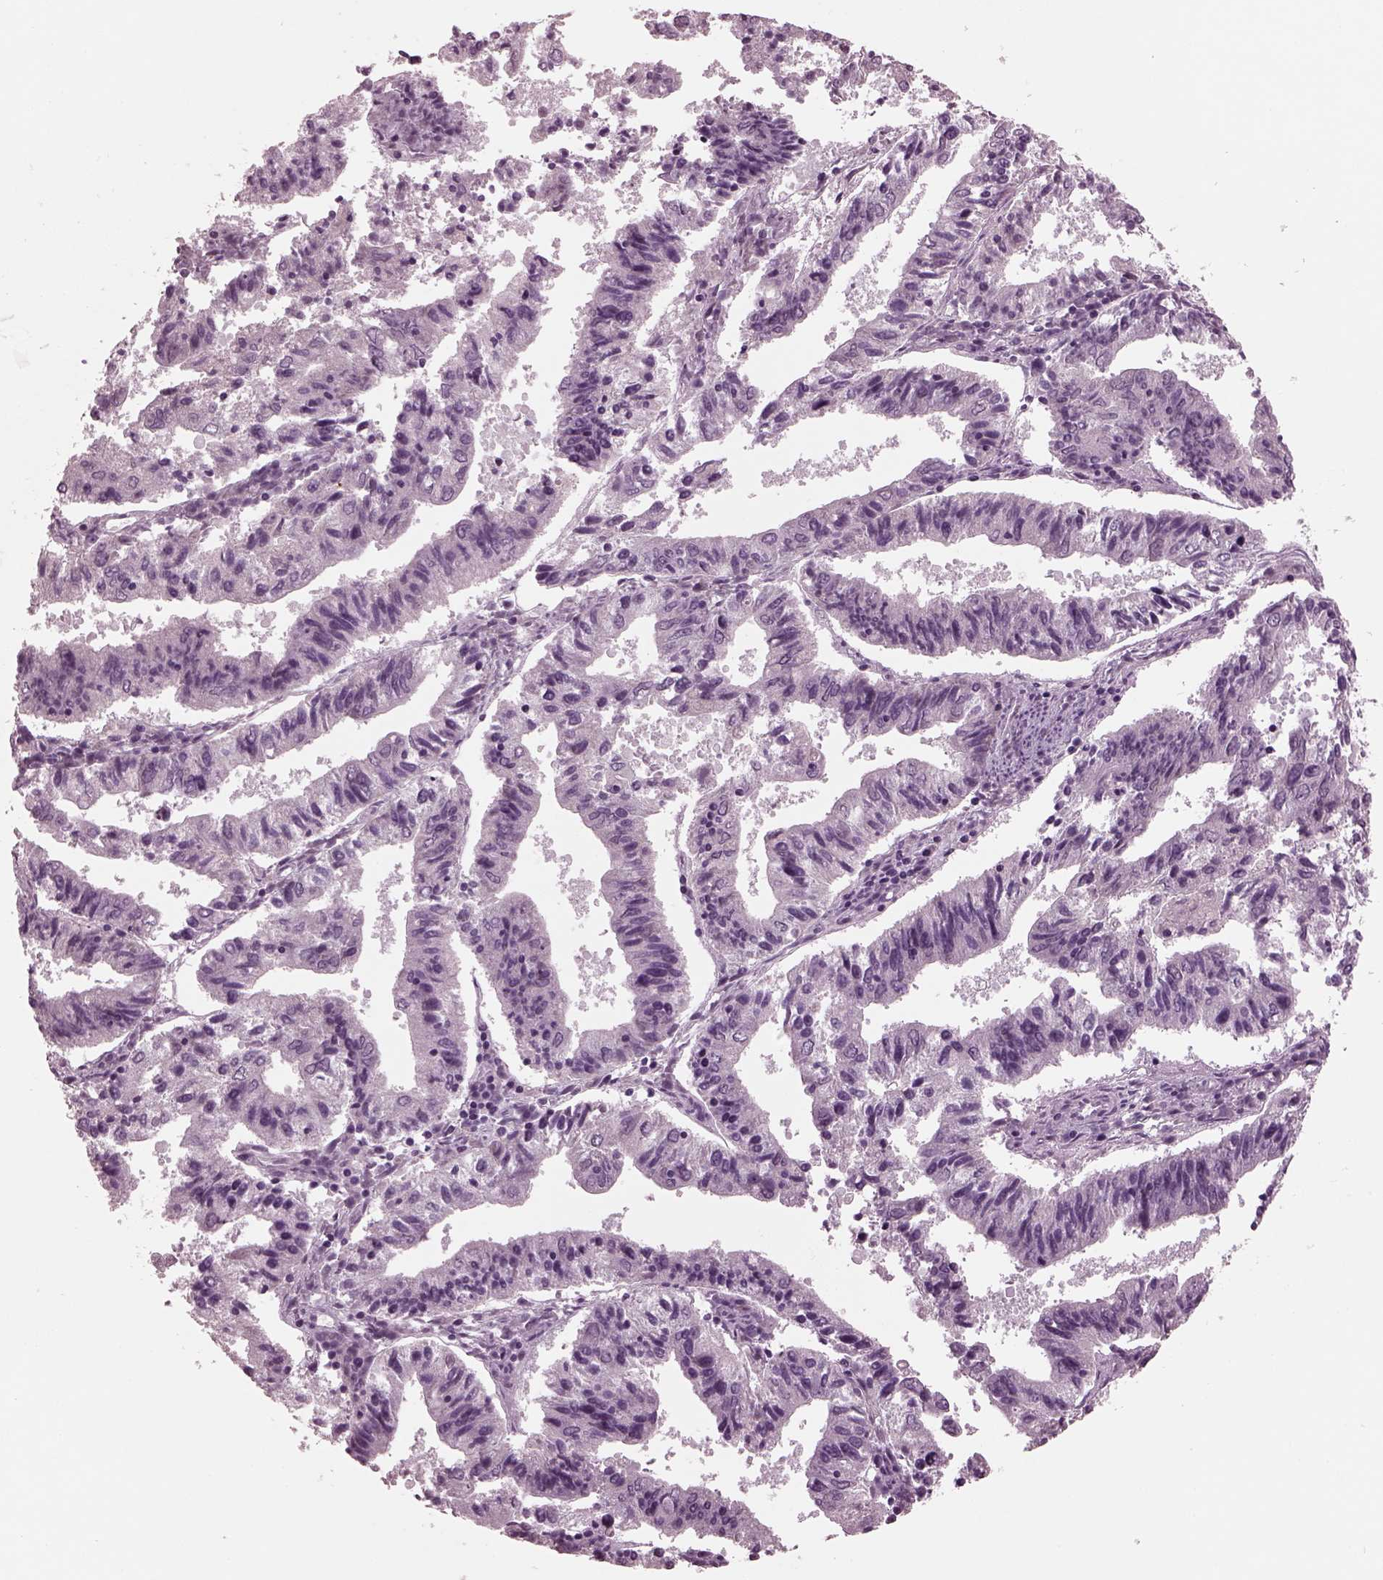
{"staining": {"intensity": "negative", "quantity": "none", "location": "none"}, "tissue": "endometrial cancer", "cell_type": "Tumor cells", "image_type": "cancer", "snomed": [{"axis": "morphology", "description": "Adenocarcinoma, NOS"}, {"axis": "topography", "description": "Endometrium"}], "caption": "Immunohistochemistry photomicrograph of neoplastic tissue: endometrial adenocarcinoma stained with DAB reveals no significant protein positivity in tumor cells.", "gene": "MIB2", "patient": {"sex": "female", "age": 82}}